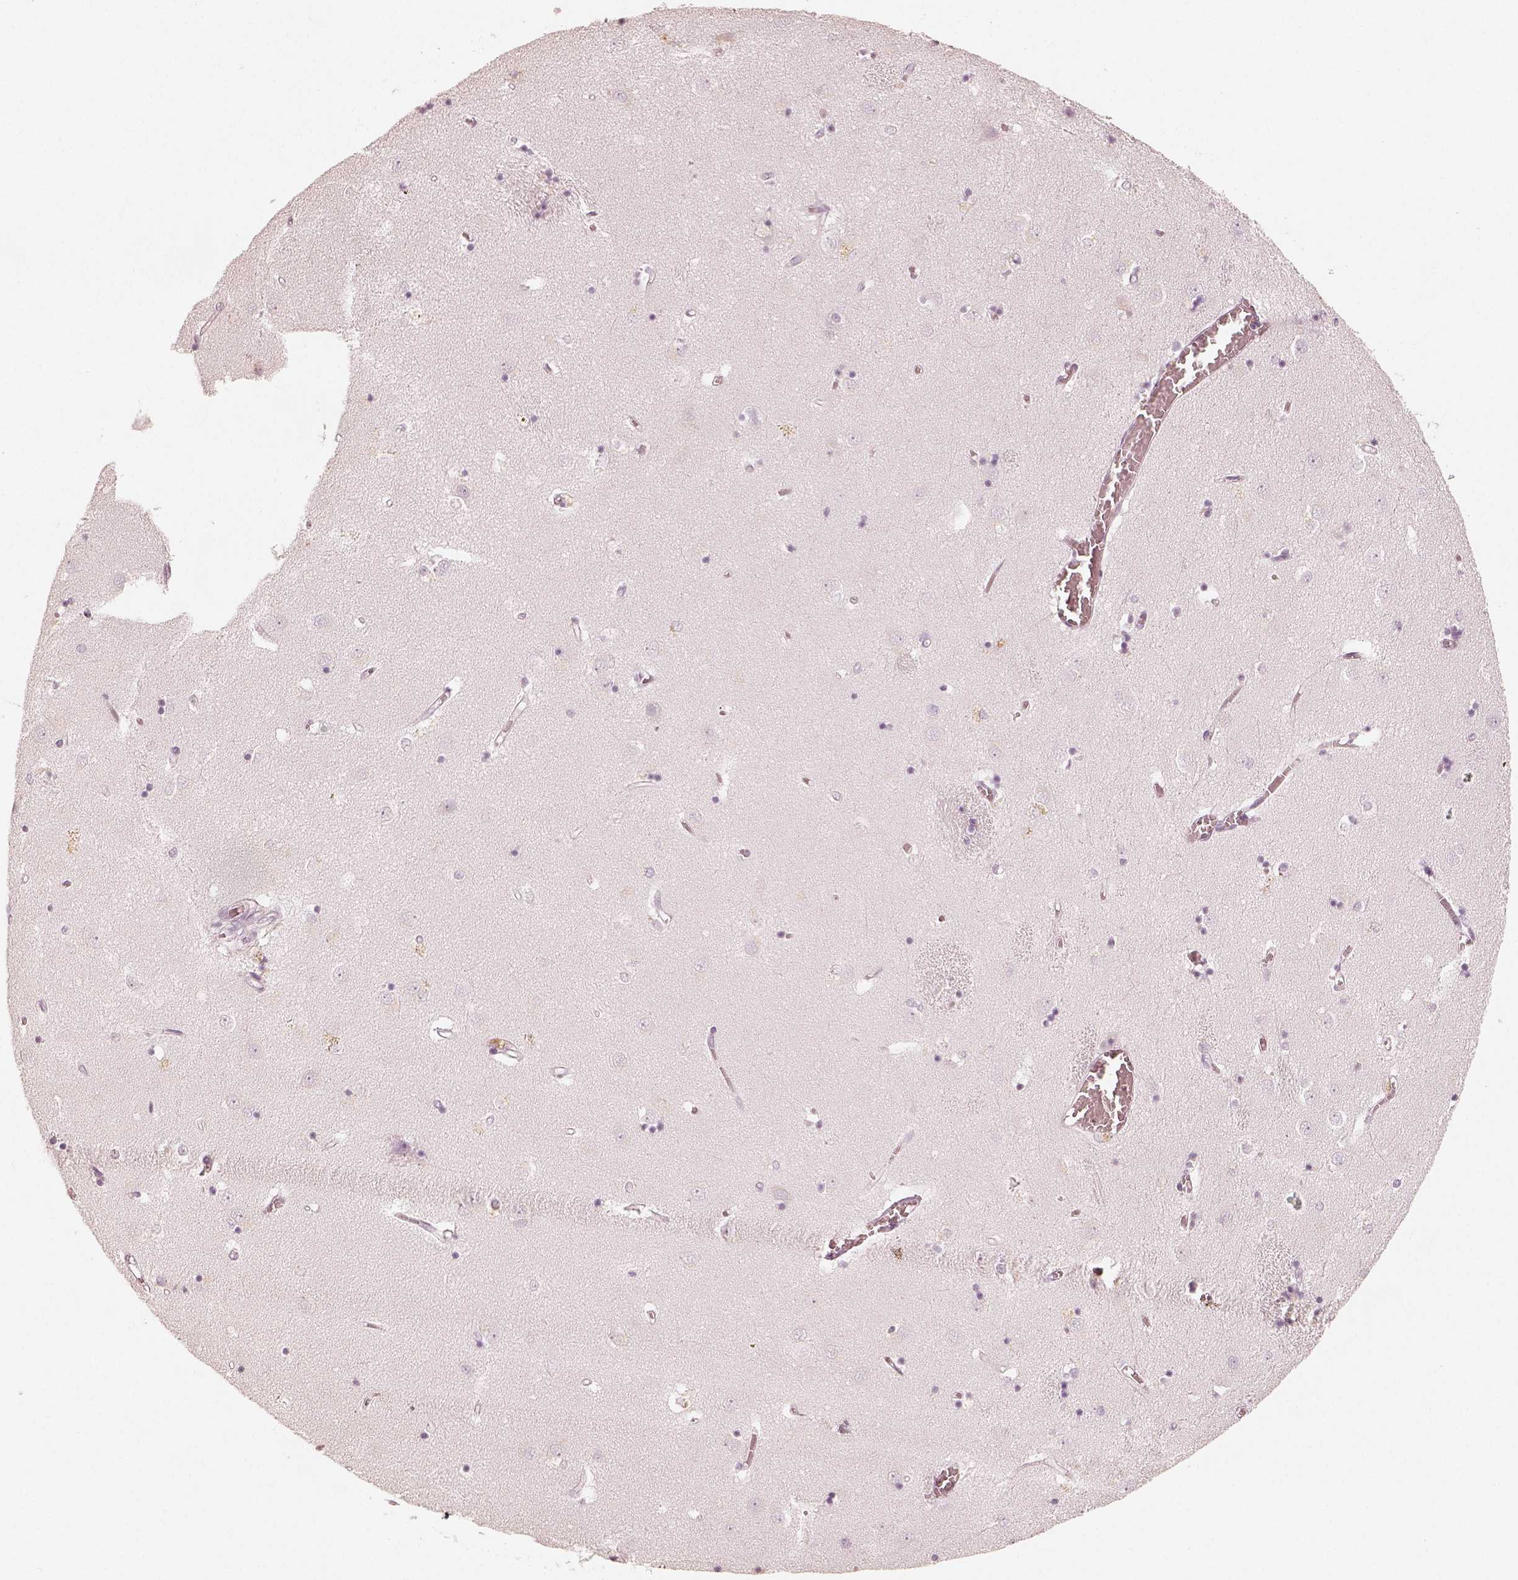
{"staining": {"intensity": "negative", "quantity": "none", "location": "none"}, "tissue": "caudate", "cell_type": "Glial cells", "image_type": "normal", "snomed": [{"axis": "morphology", "description": "Normal tissue, NOS"}, {"axis": "topography", "description": "Lateral ventricle wall"}], "caption": "This is a photomicrograph of IHC staining of normal caudate, which shows no positivity in glial cells. (Stains: DAB (3,3'-diaminobenzidine) IHC with hematoxylin counter stain, Microscopy: brightfield microscopy at high magnification).", "gene": "KRT82", "patient": {"sex": "male", "age": 54}}